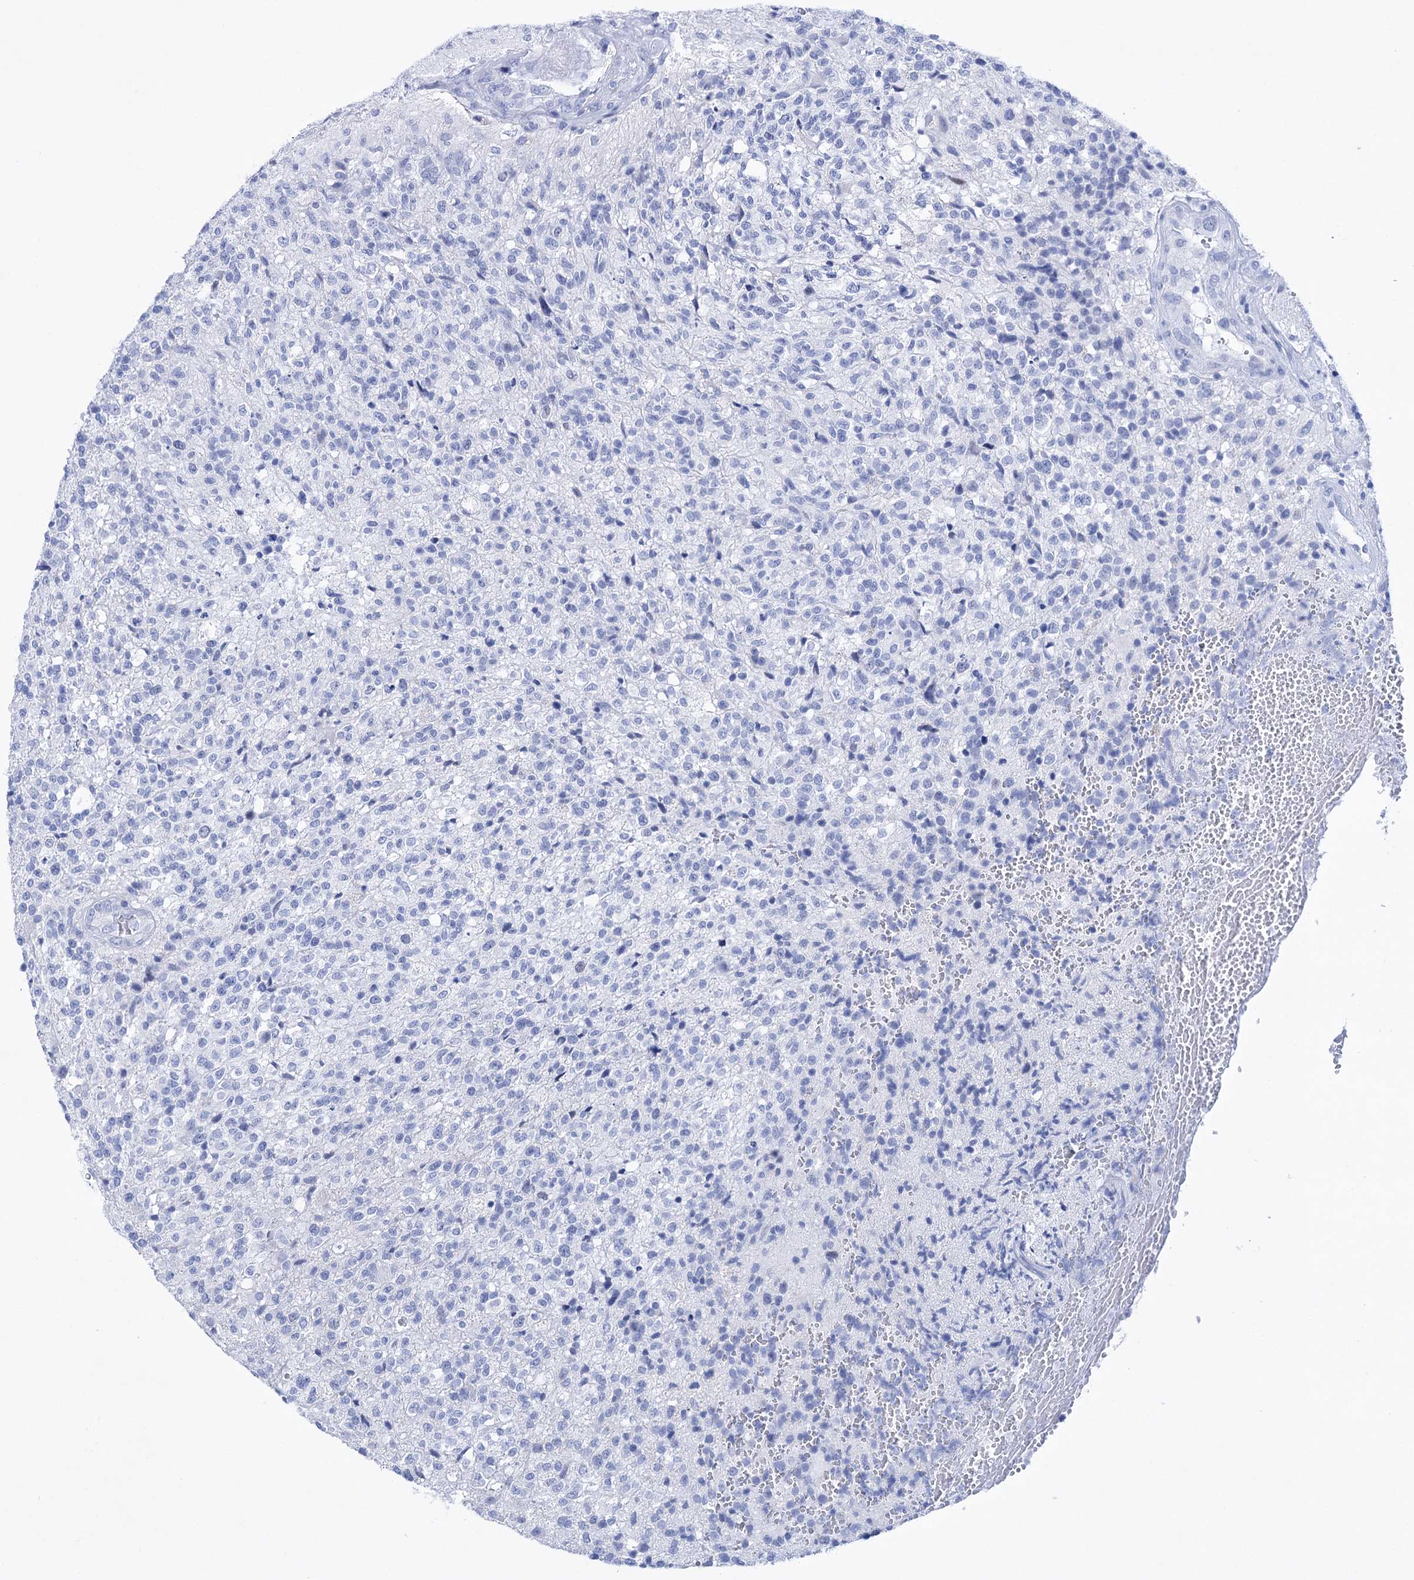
{"staining": {"intensity": "negative", "quantity": "none", "location": "none"}, "tissue": "glioma", "cell_type": "Tumor cells", "image_type": "cancer", "snomed": [{"axis": "morphology", "description": "Glioma, malignant, High grade"}, {"axis": "topography", "description": "Brain"}], "caption": "This micrograph is of glioma stained with IHC to label a protein in brown with the nuclei are counter-stained blue. There is no positivity in tumor cells.", "gene": "FBXW12", "patient": {"sex": "male", "age": 56}}